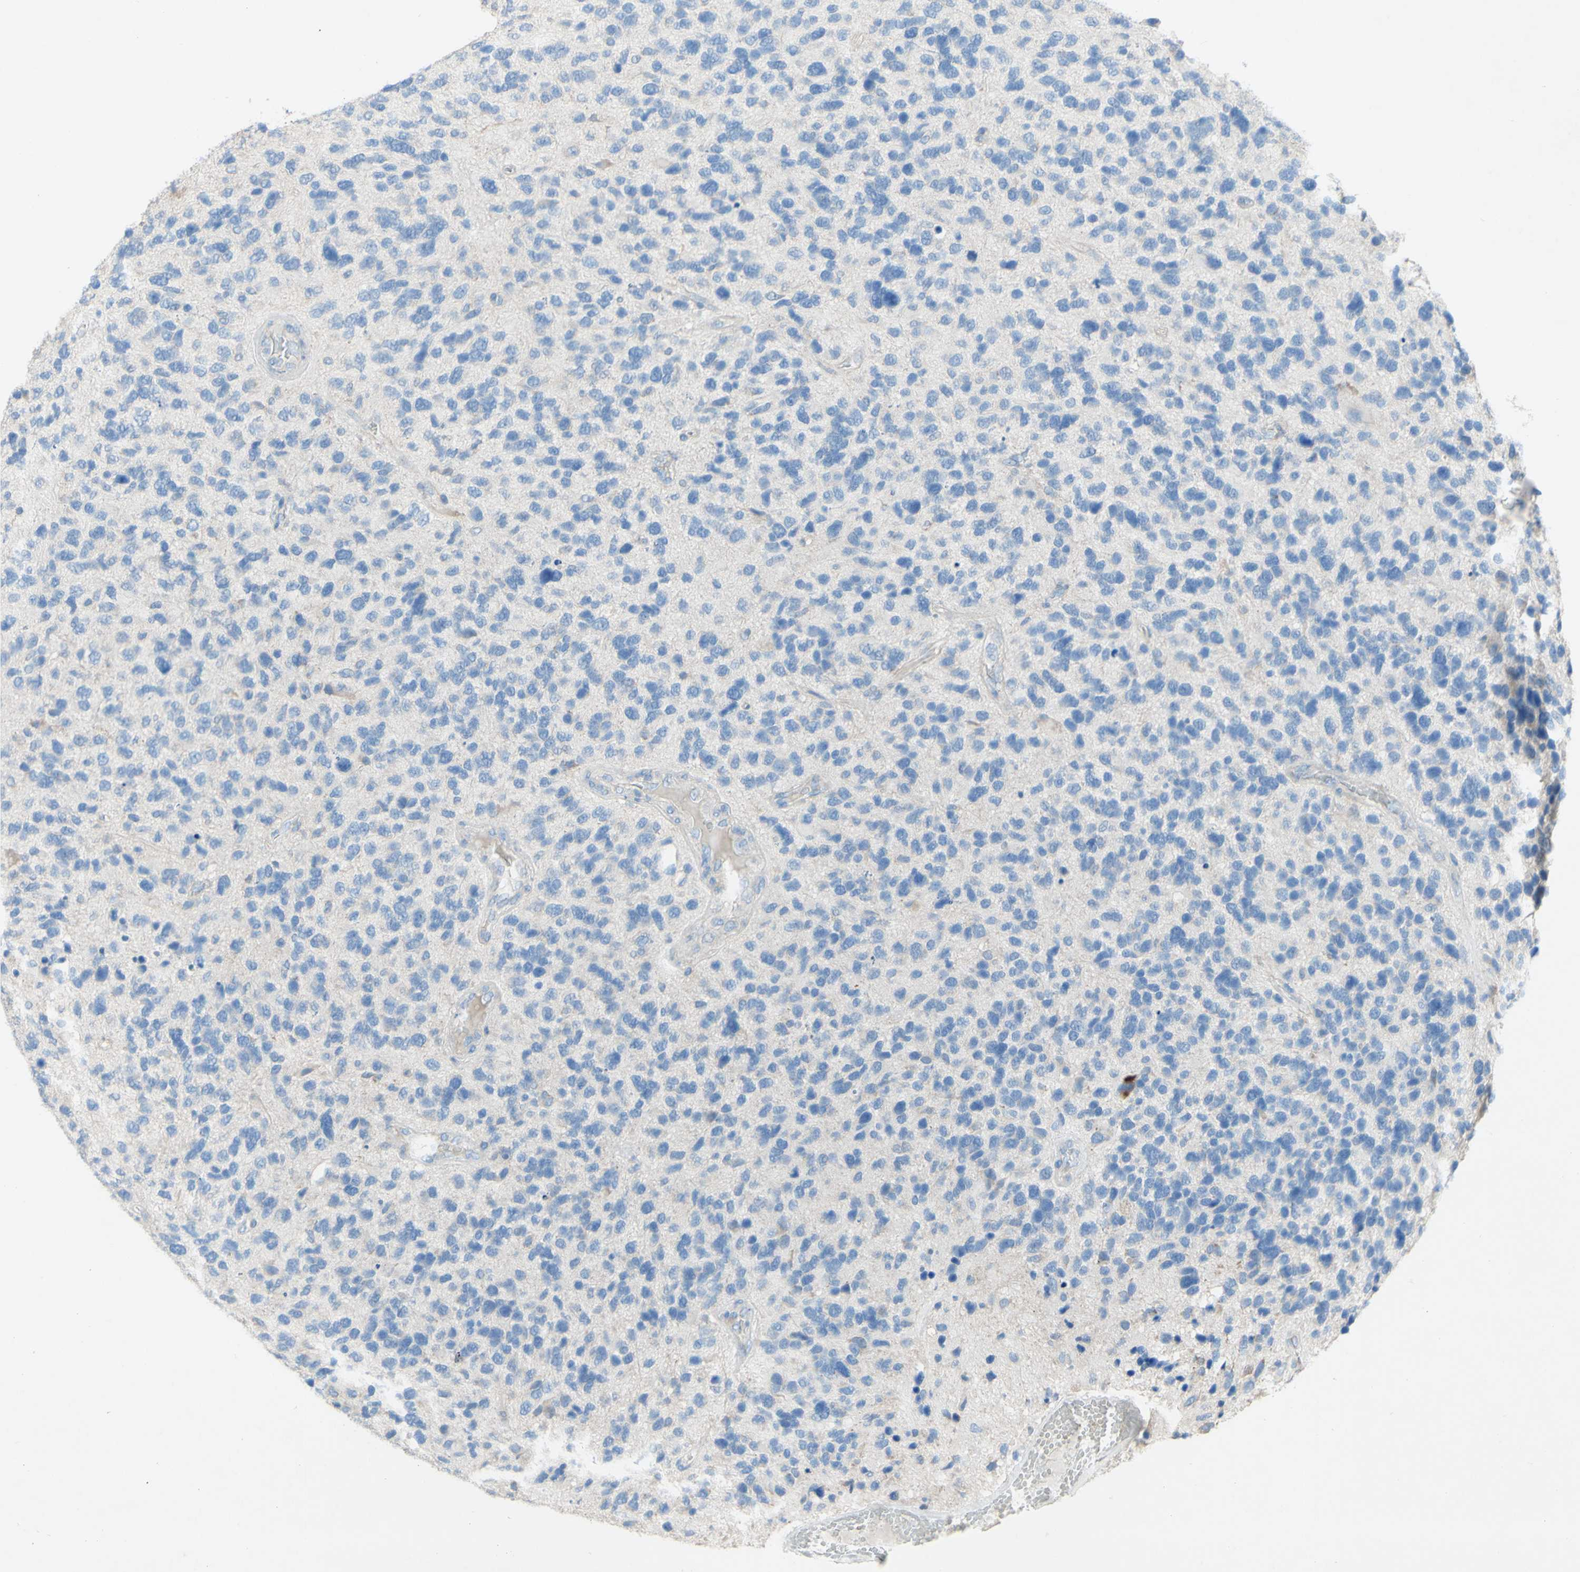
{"staining": {"intensity": "negative", "quantity": "none", "location": "none"}, "tissue": "glioma", "cell_type": "Tumor cells", "image_type": "cancer", "snomed": [{"axis": "morphology", "description": "Glioma, malignant, High grade"}, {"axis": "topography", "description": "Brain"}], "caption": "A micrograph of malignant high-grade glioma stained for a protein reveals no brown staining in tumor cells.", "gene": "ACADL", "patient": {"sex": "female", "age": 58}}